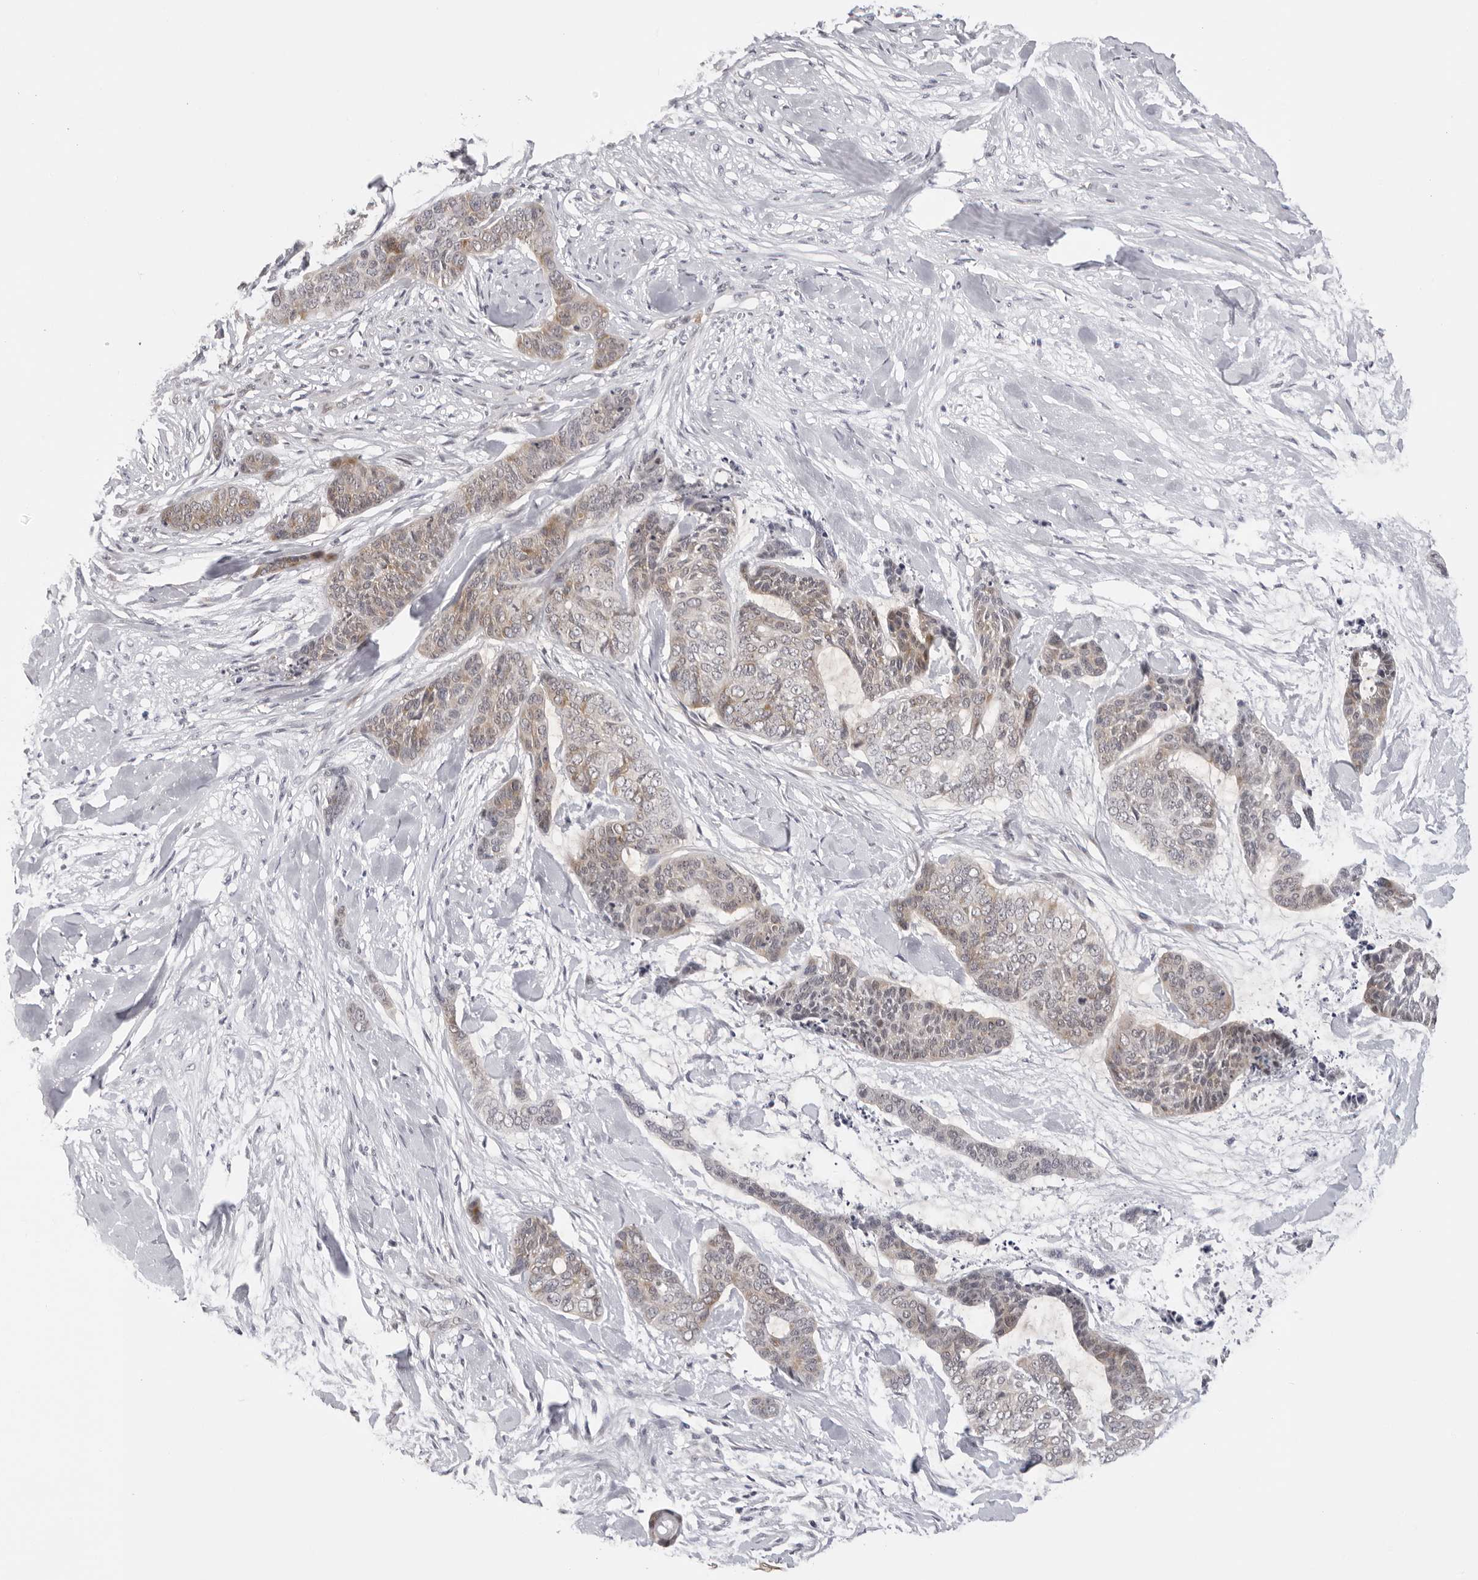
{"staining": {"intensity": "weak", "quantity": "<25%", "location": "cytoplasmic/membranous"}, "tissue": "skin cancer", "cell_type": "Tumor cells", "image_type": "cancer", "snomed": [{"axis": "morphology", "description": "Basal cell carcinoma"}, {"axis": "topography", "description": "Skin"}], "caption": "Photomicrograph shows no significant protein positivity in tumor cells of basal cell carcinoma (skin).", "gene": "PRUNE1", "patient": {"sex": "female", "age": 64}}